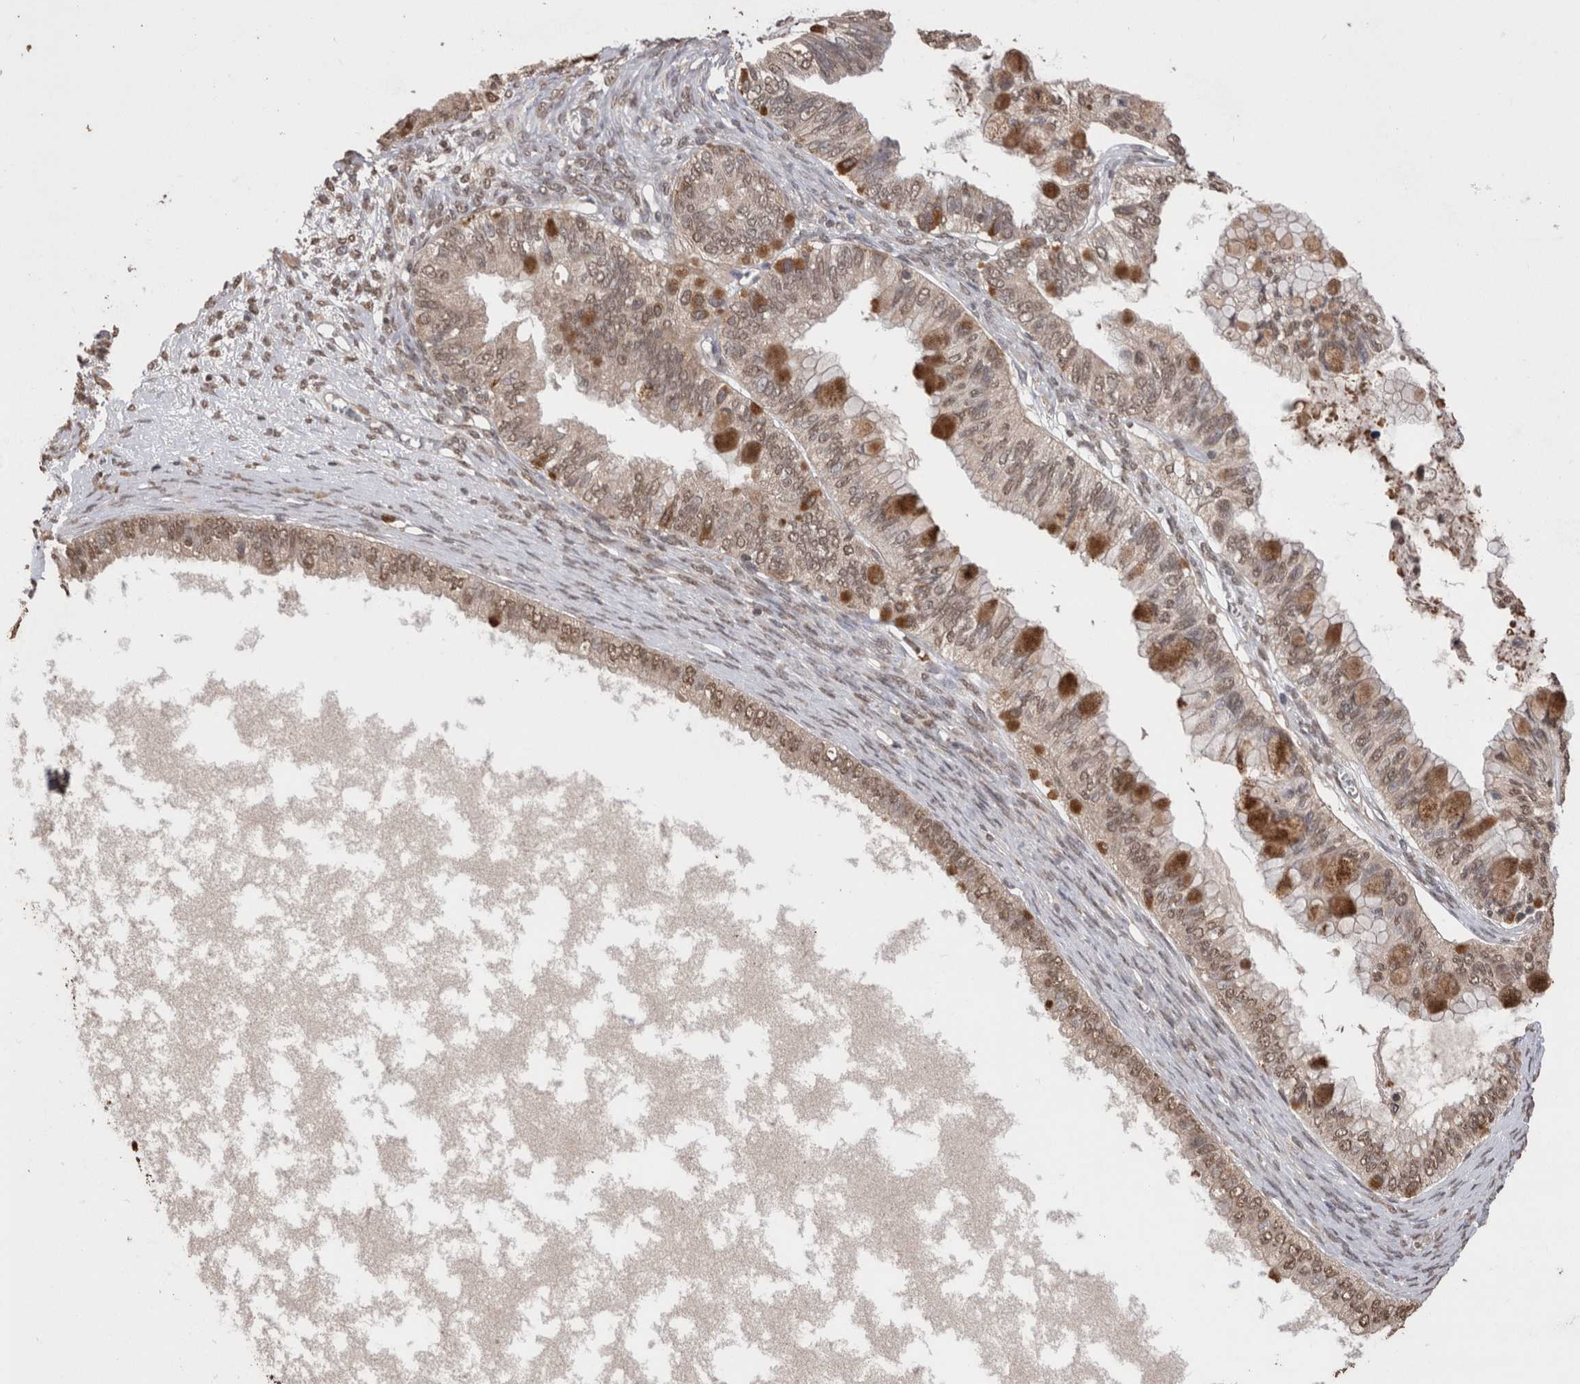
{"staining": {"intensity": "moderate", "quantity": ">75%", "location": "cytoplasmic/membranous,nuclear"}, "tissue": "ovarian cancer", "cell_type": "Tumor cells", "image_type": "cancer", "snomed": [{"axis": "morphology", "description": "Cystadenocarcinoma, mucinous, NOS"}, {"axis": "topography", "description": "Ovary"}], "caption": "The immunohistochemical stain highlights moderate cytoplasmic/membranous and nuclear expression in tumor cells of mucinous cystadenocarcinoma (ovarian) tissue. The protein is stained brown, and the nuclei are stained in blue (DAB IHC with brightfield microscopy, high magnification).", "gene": "GRK5", "patient": {"sex": "female", "age": 80}}